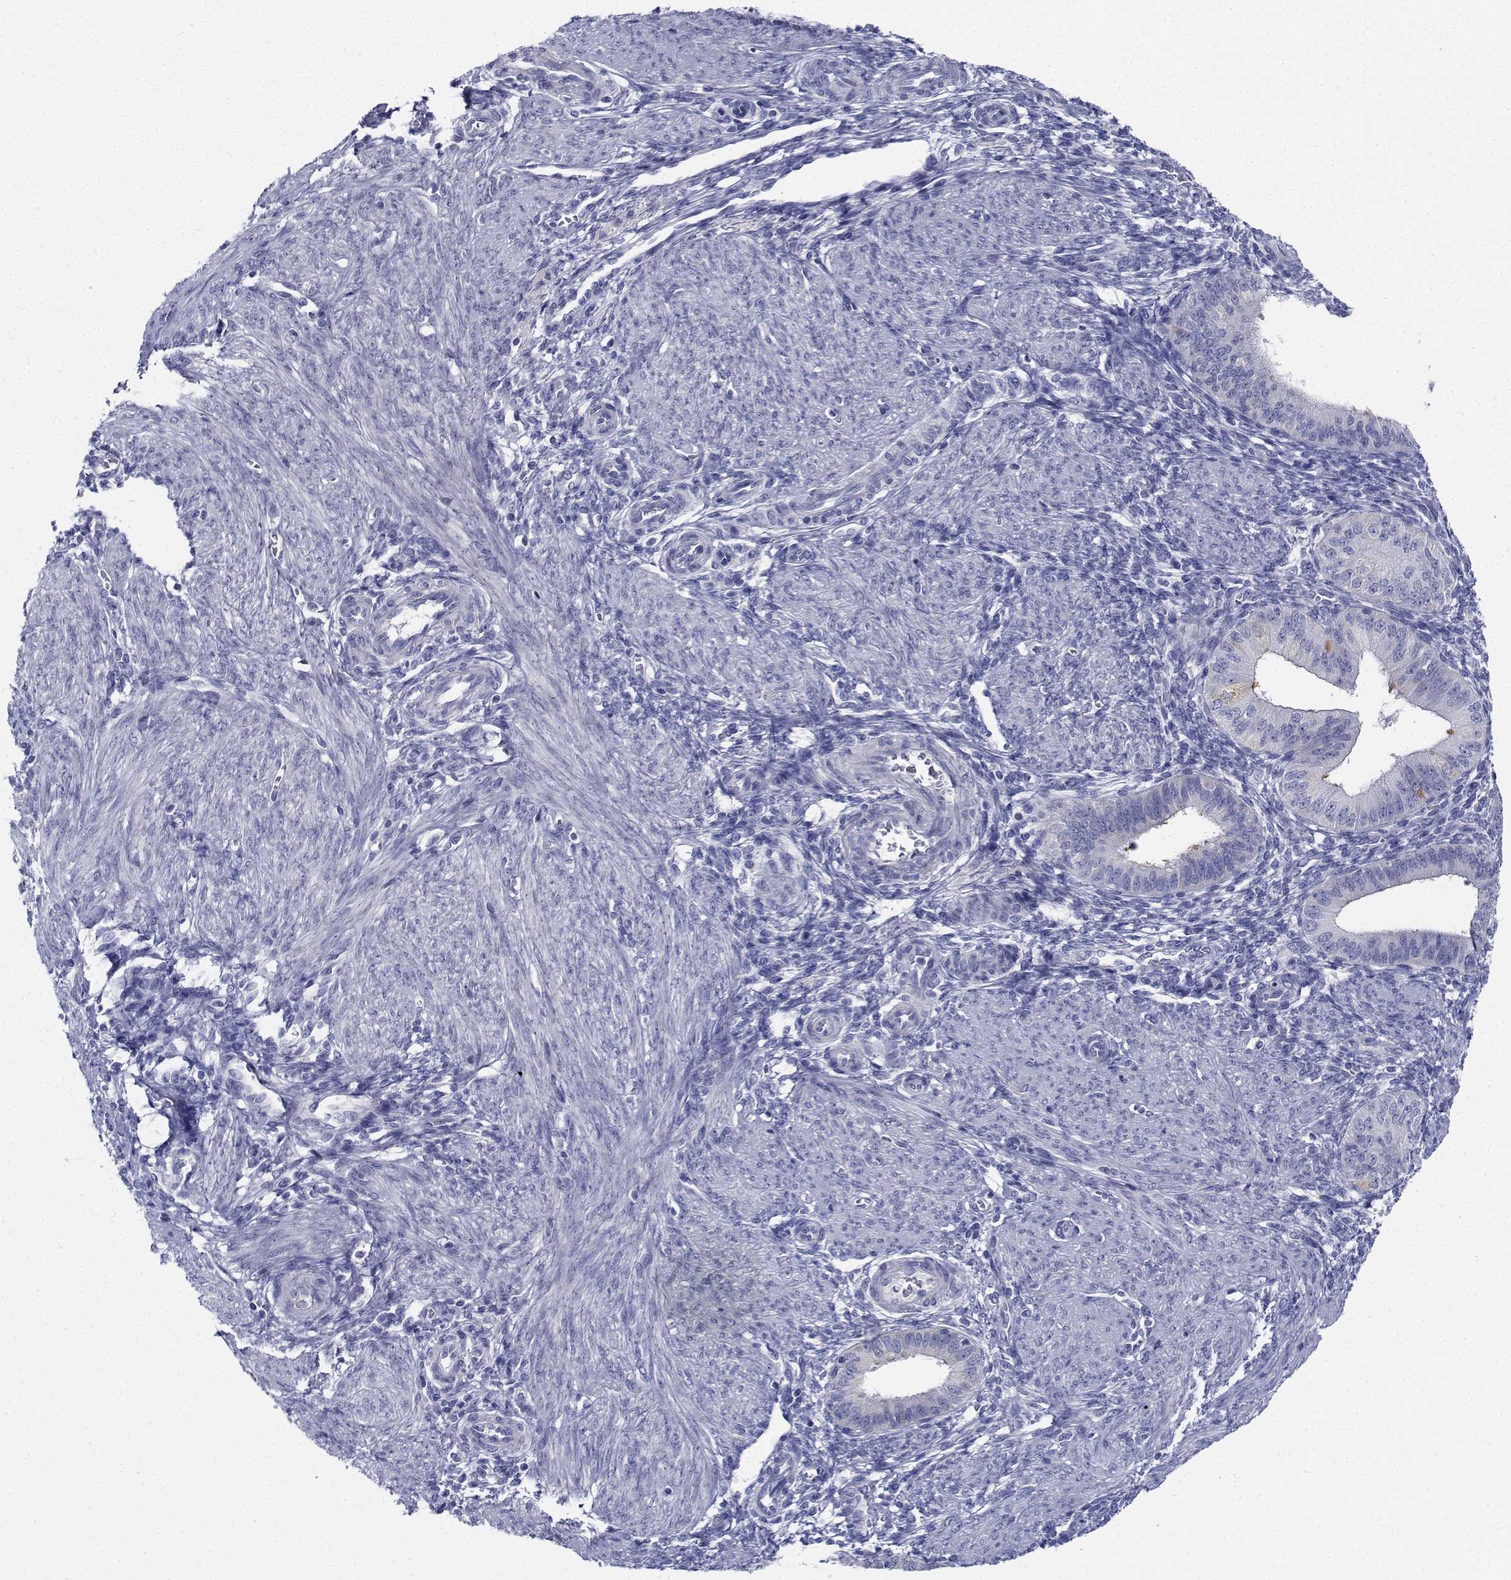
{"staining": {"intensity": "negative", "quantity": "none", "location": "none"}, "tissue": "endometrium", "cell_type": "Cells in endometrial stroma", "image_type": "normal", "snomed": [{"axis": "morphology", "description": "Normal tissue, NOS"}, {"axis": "topography", "description": "Endometrium"}], "caption": "Immunohistochemistry (IHC) image of normal endometrium: endometrium stained with DAB (3,3'-diaminobenzidine) exhibits no significant protein staining in cells in endometrial stroma.", "gene": "CDHR3", "patient": {"sex": "female", "age": 39}}